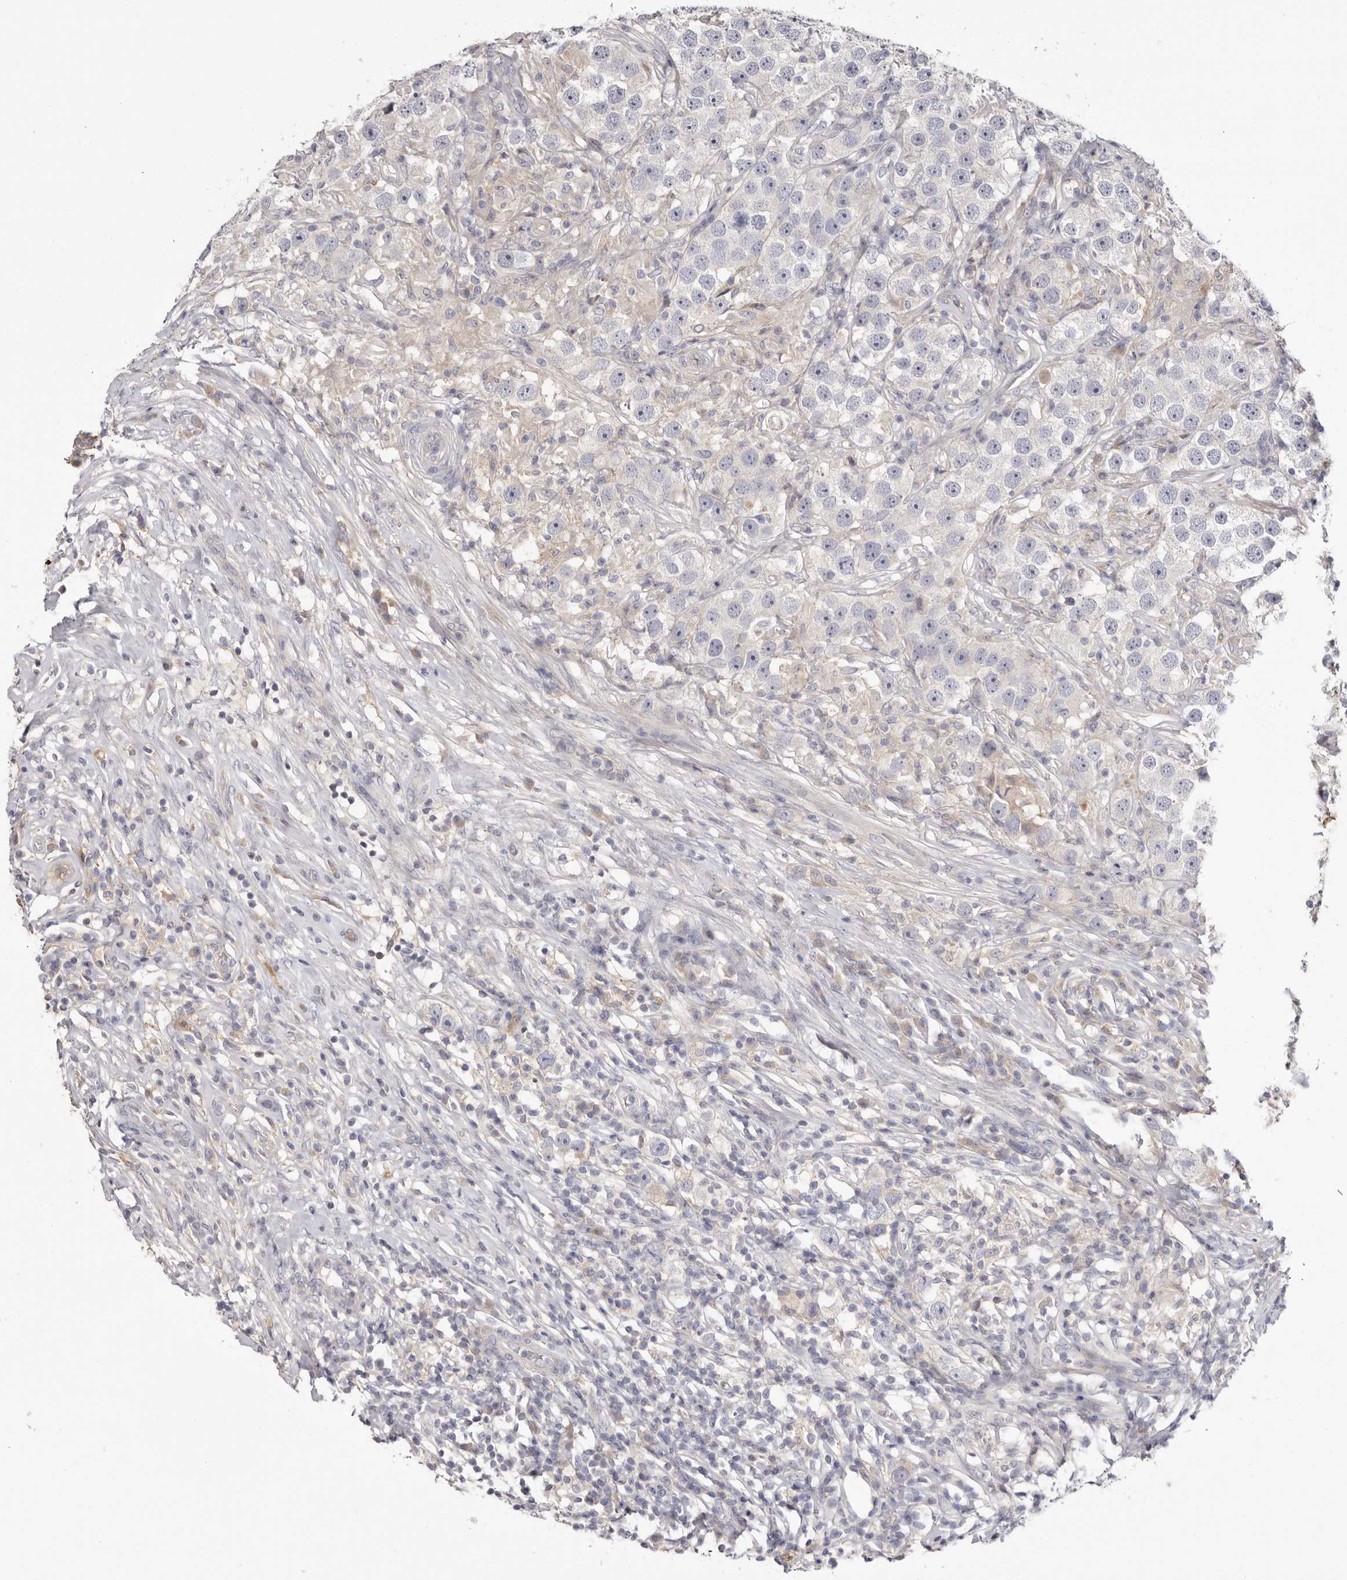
{"staining": {"intensity": "negative", "quantity": "none", "location": "none"}, "tissue": "testis cancer", "cell_type": "Tumor cells", "image_type": "cancer", "snomed": [{"axis": "morphology", "description": "Seminoma, NOS"}, {"axis": "topography", "description": "Testis"}], "caption": "IHC image of testis cancer (seminoma) stained for a protein (brown), which demonstrates no expression in tumor cells.", "gene": "STK16", "patient": {"sex": "male", "age": 49}}